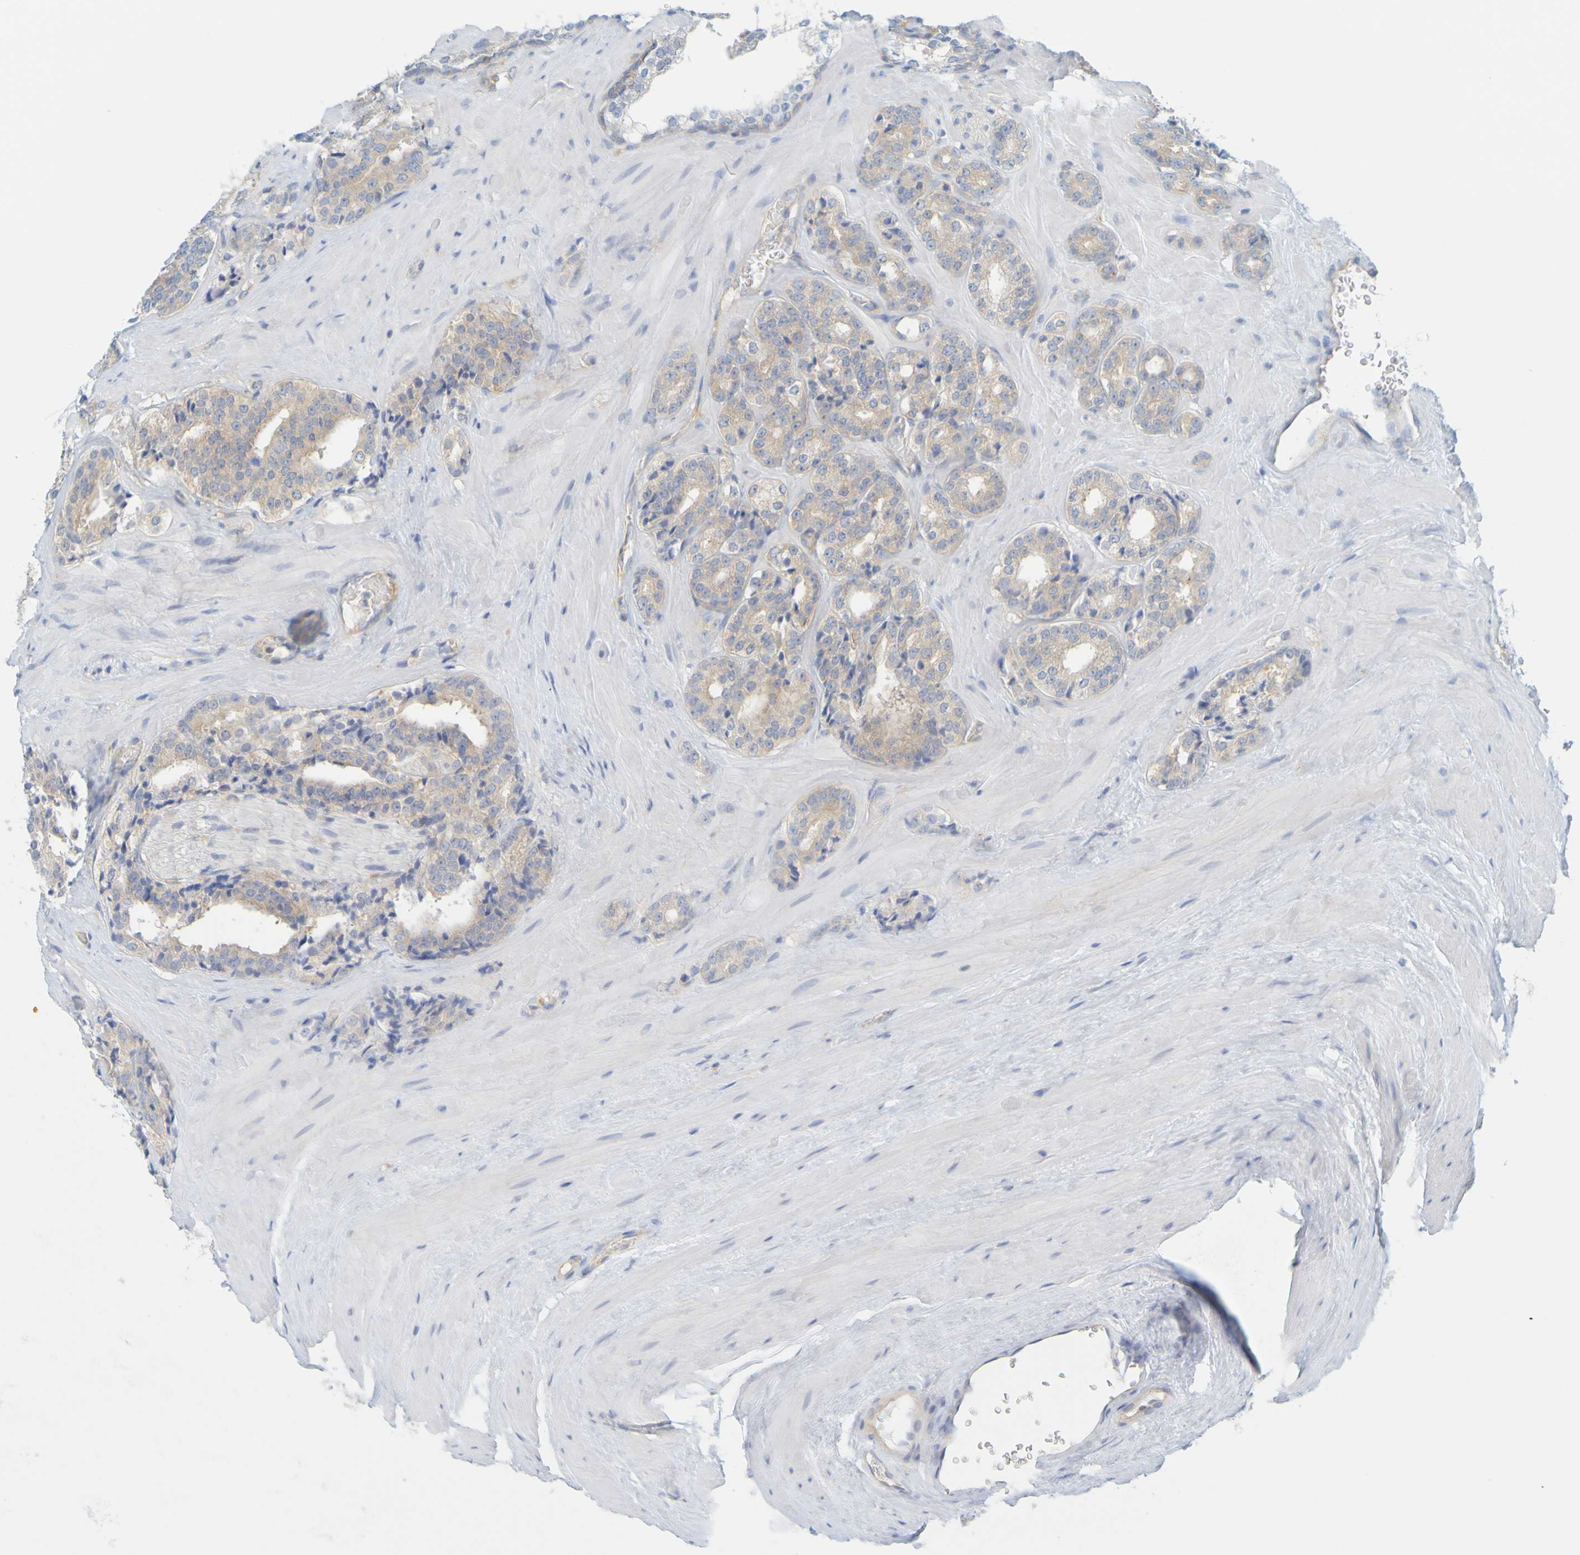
{"staining": {"intensity": "weak", "quantity": ">75%", "location": "cytoplasmic/membranous"}, "tissue": "prostate cancer", "cell_type": "Tumor cells", "image_type": "cancer", "snomed": [{"axis": "morphology", "description": "Adenocarcinoma, High grade"}, {"axis": "topography", "description": "Prostate"}], "caption": "High-grade adenocarcinoma (prostate) was stained to show a protein in brown. There is low levels of weak cytoplasmic/membranous staining in approximately >75% of tumor cells.", "gene": "APPL1", "patient": {"sex": "male", "age": 60}}